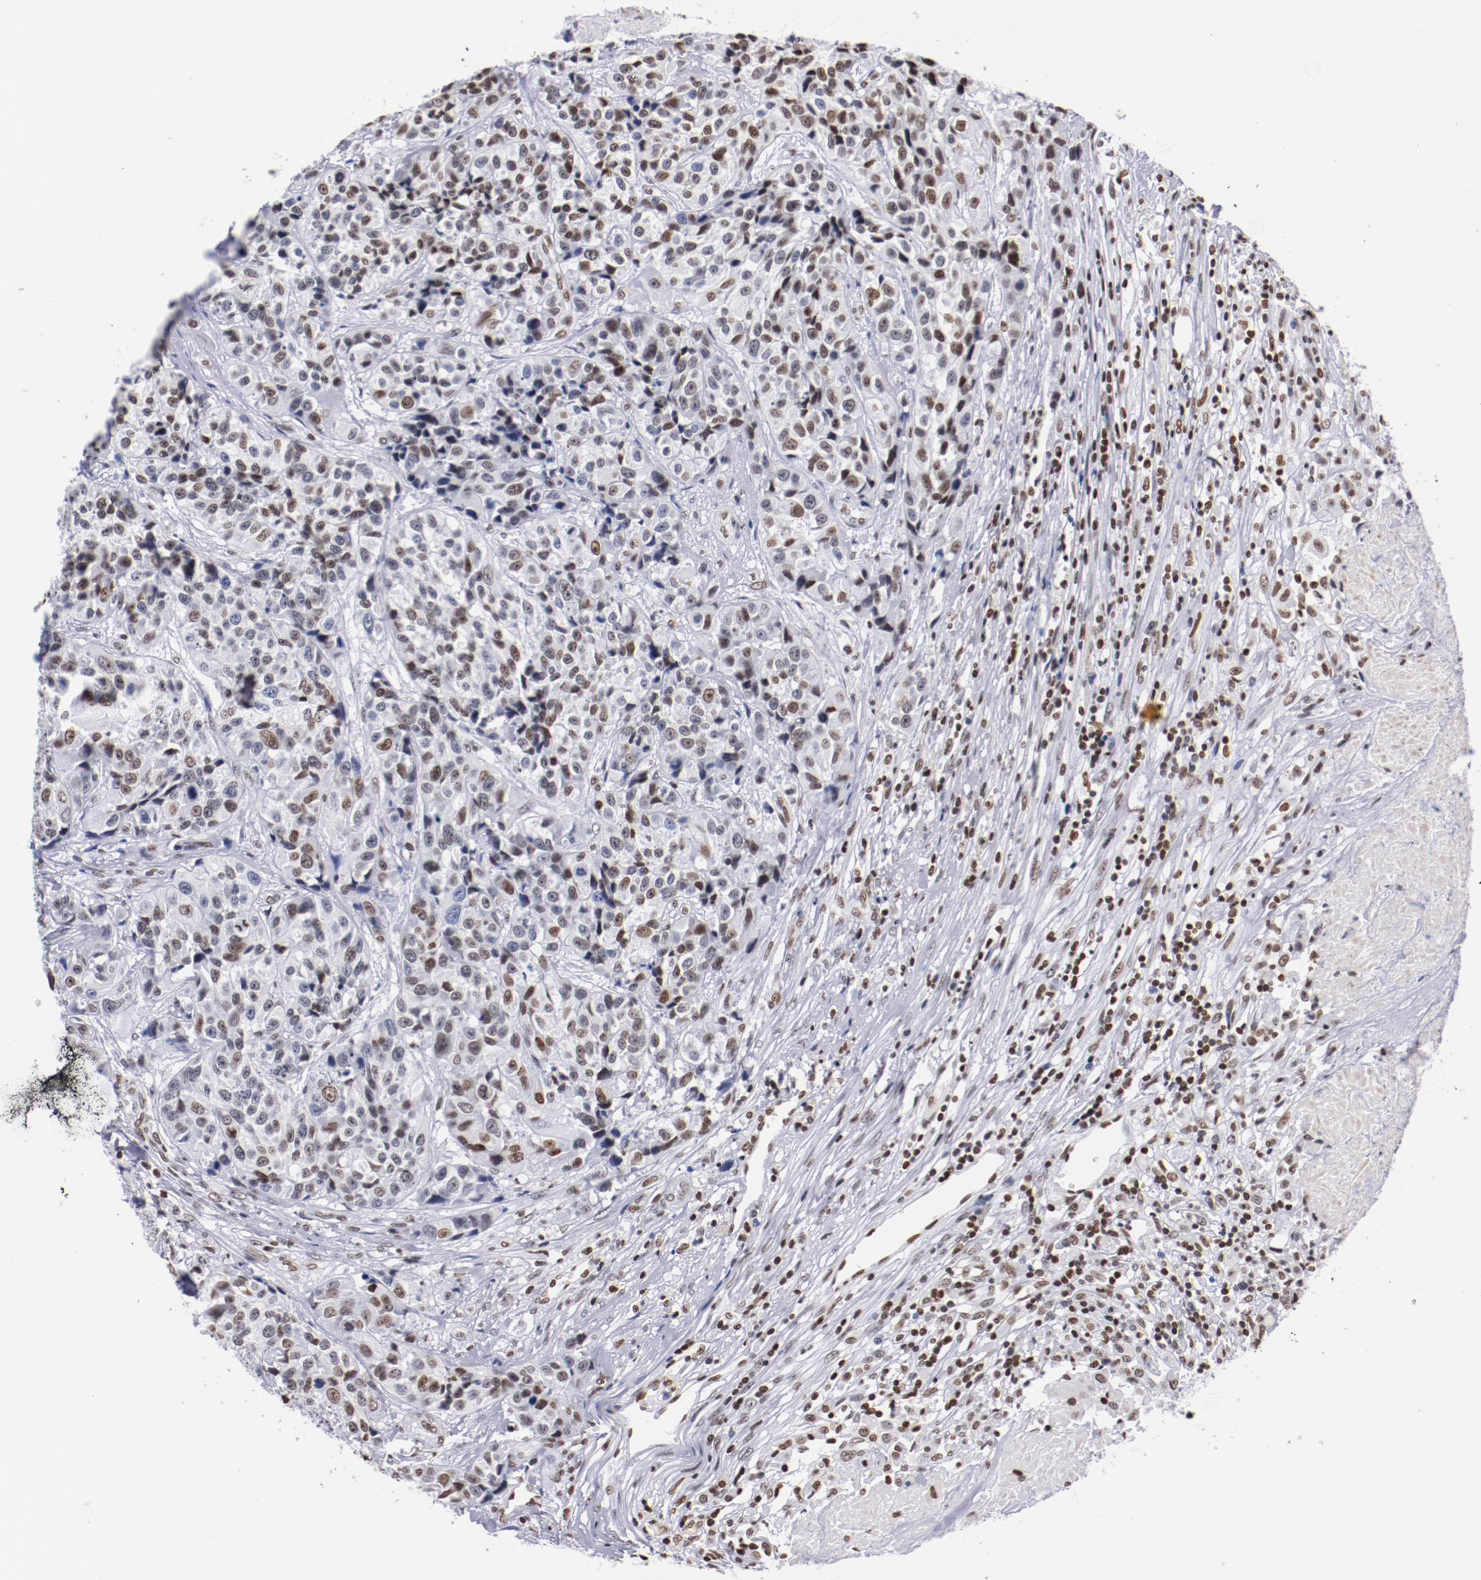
{"staining": {"intensity": "weak", "quantity": "<25%", "location": "nuclear"}, "tissue": "urothelial cancer", "cell_type": "Tumor cells", "image_type": "cancer", "snomed": [{"axis": "morphology", "description": "Urothelial carcinoma, High grade"}, {"axis": "topography", "description": "Urinary bladder"}], "caption": "High magnification brightfield microscopy of high-grade urothelial carcinoma stained with DAB (3,3'-diaminobenzidine) (brown) and counterstained with hematoxylin (blue): tumor cells show no significant positivity.", "gene": "IFI16", "patient": {"sex": "female", "age": 81}}